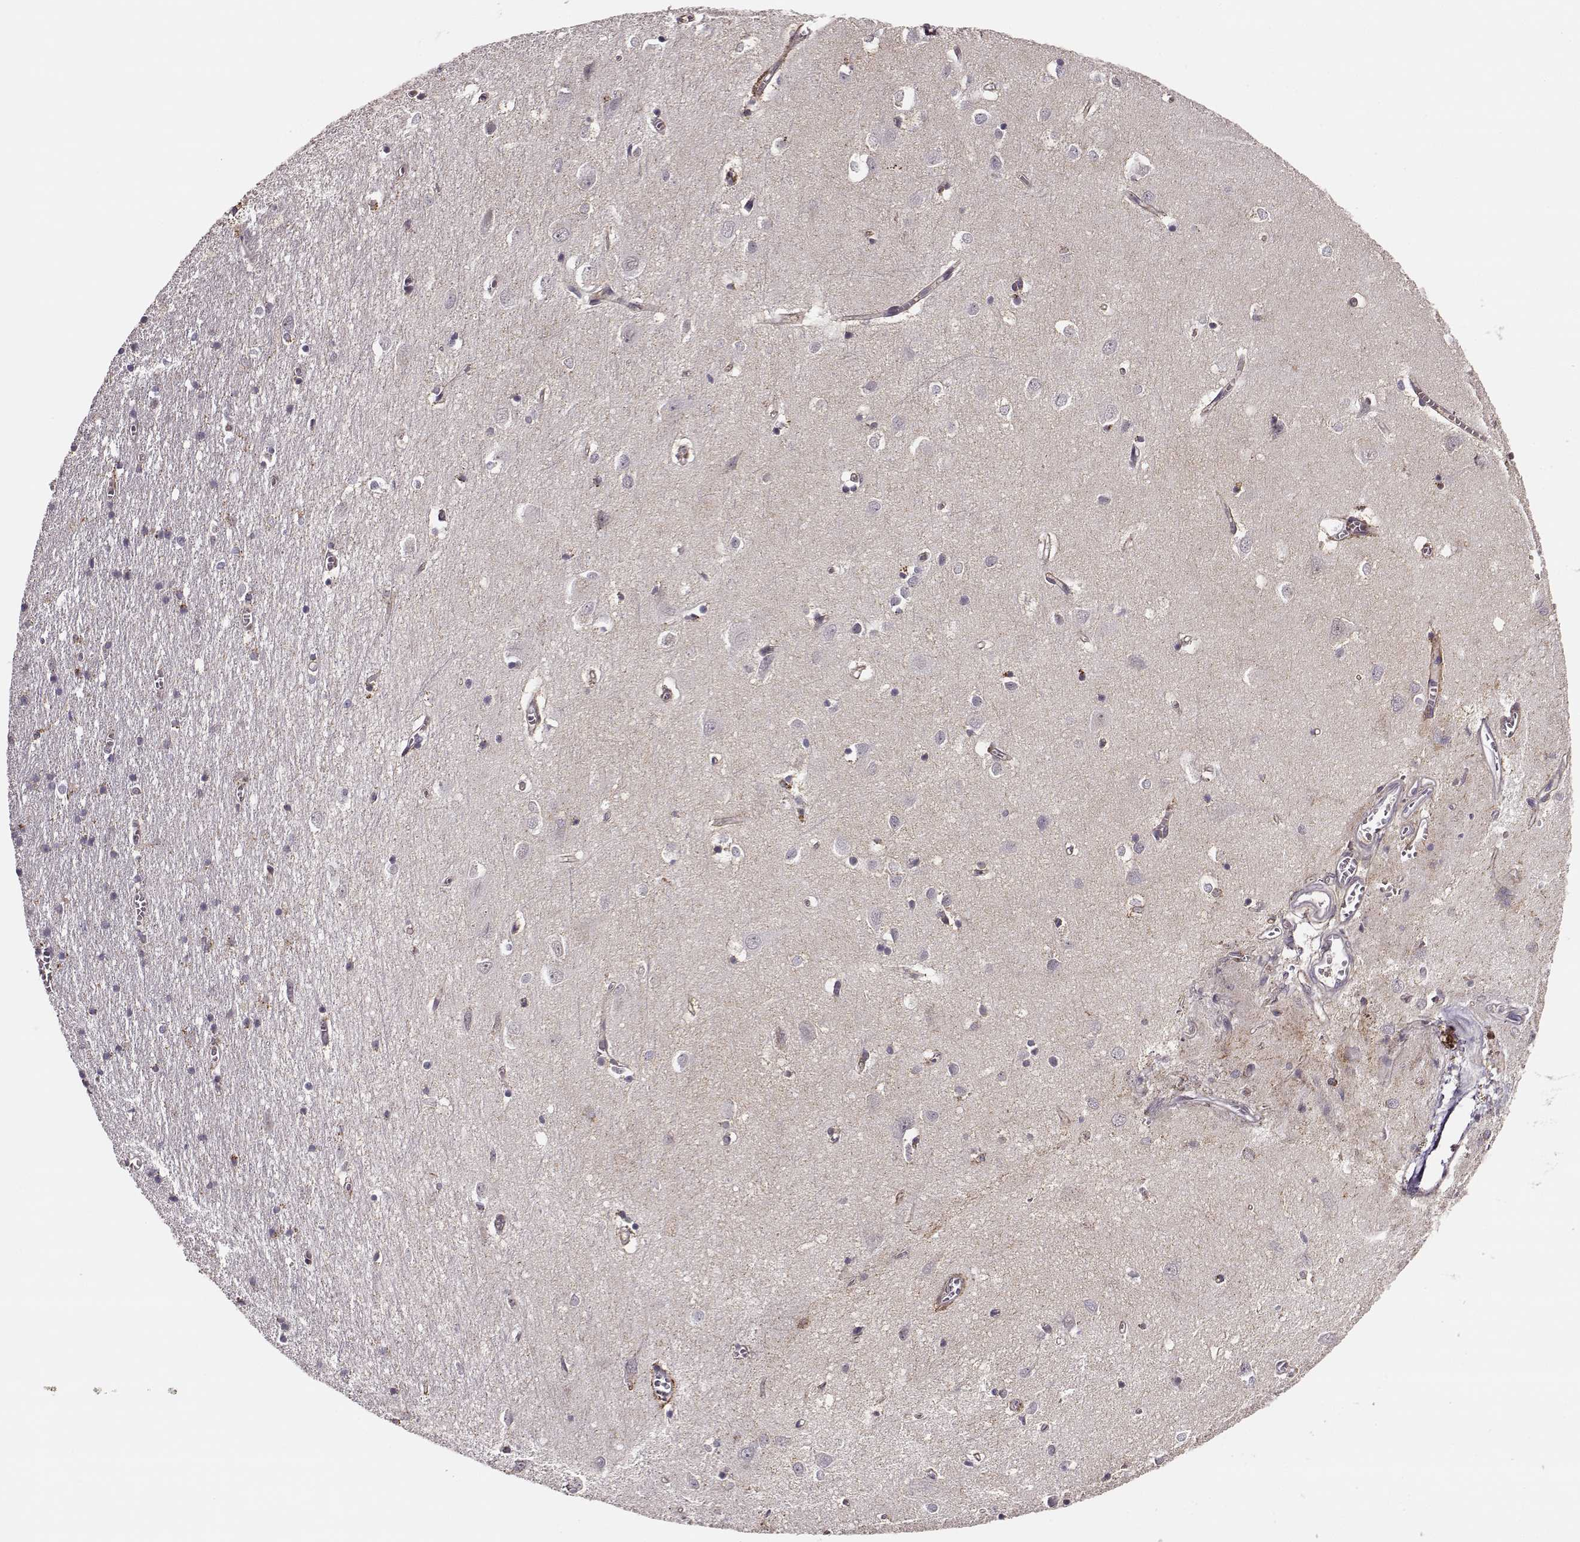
{"staining": {"intensity": "negative", "quantity": "none", "location": "none"}, "tissue": "cerebral cortex", "cell_type": "Endothelial cells", "image_type": "normal", "snomed": [{"axis": "morphology", "description": "Normal tissue, NOS"}, {"axis": "topography", "description": "Cerebral cortex"}], "caption": "Protein analysis of unremarkable cerebral cortex exhibits no significant positivity in endothelial cells.", "gene": "MFSD1", "patient": {"sex": "male", "age": 70}}